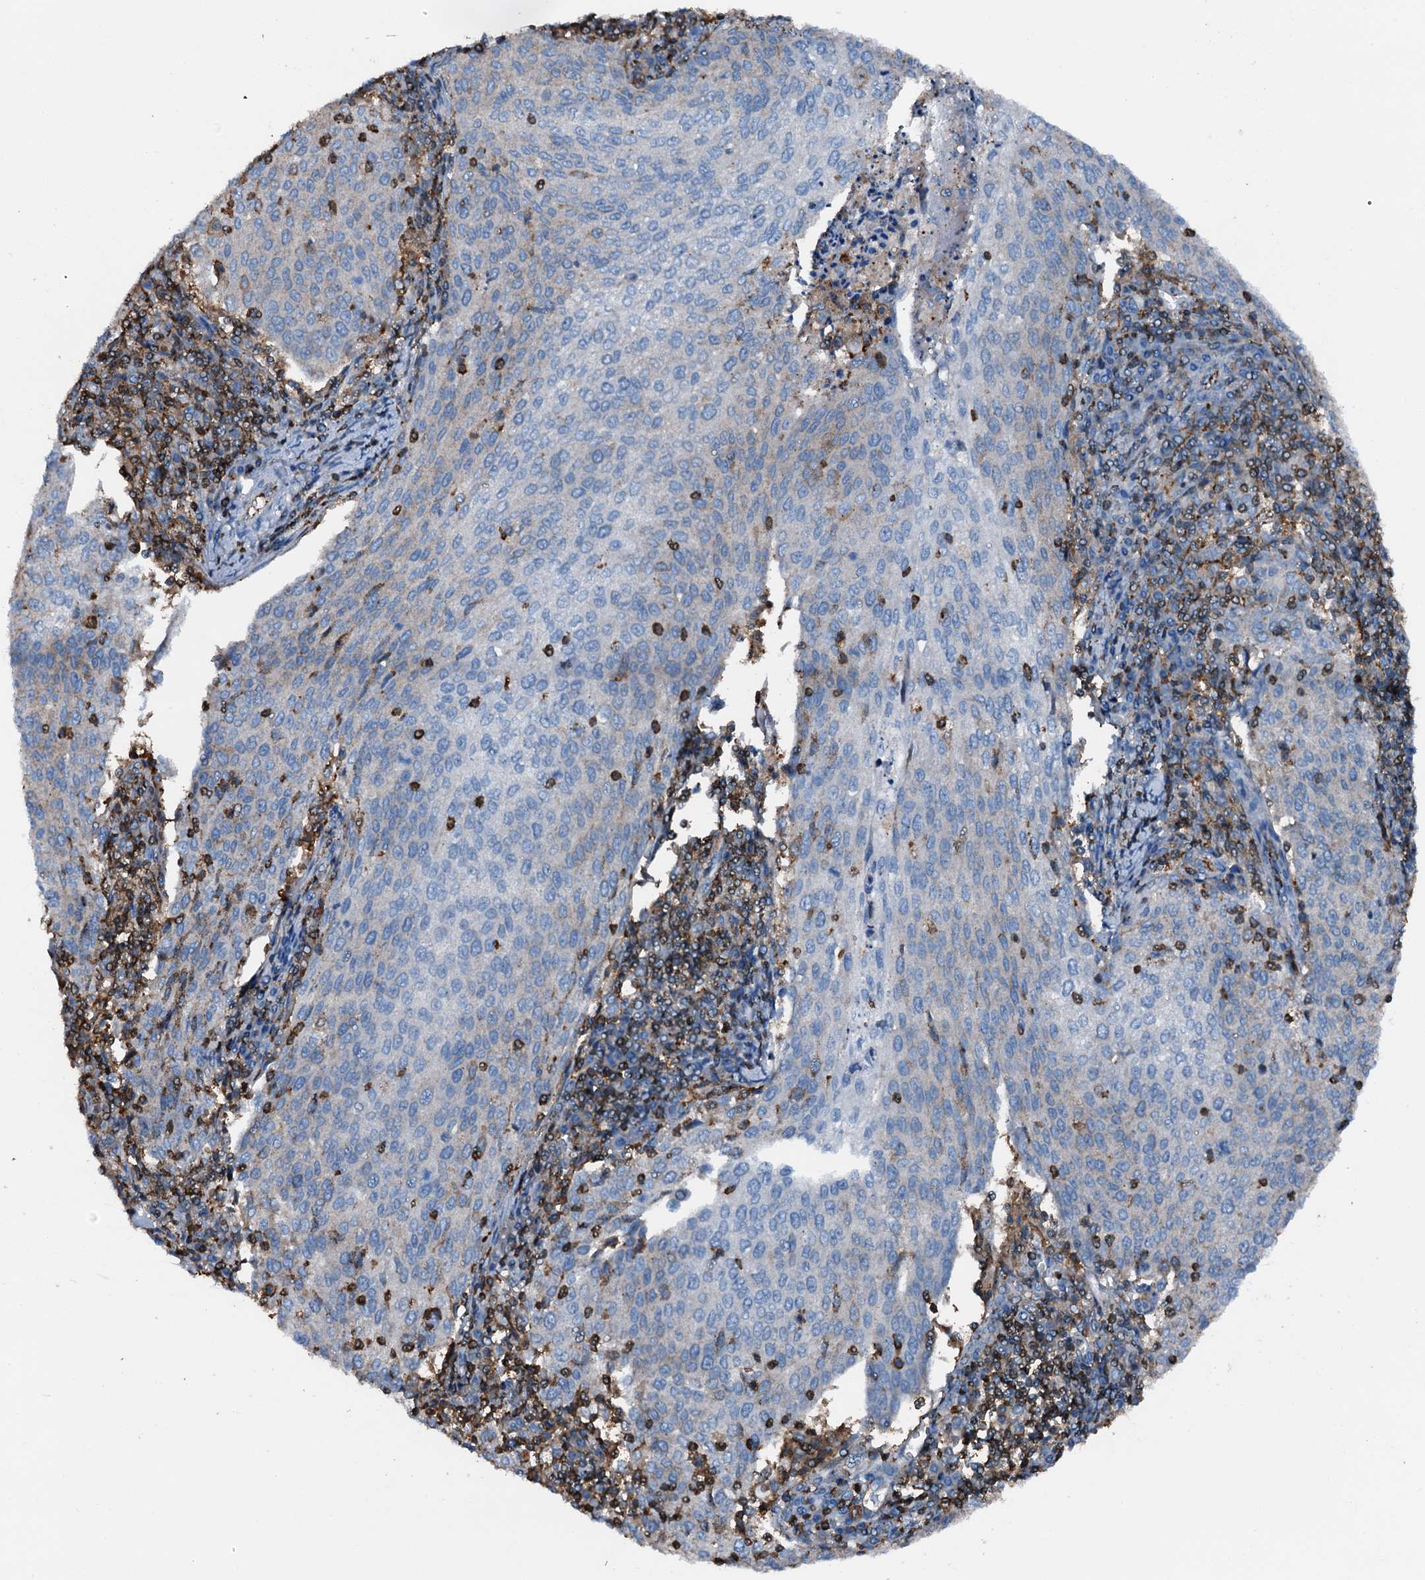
{"staining": {"intensity": "weak", "quantity": "<25%", "location": "cytoplasmic/membranous"}, "tissue": "cervical cancer", "cell_type": "Tumor cells", "image_type": "cancer", "snomed": [{"axis": "morphology", "description": "Squamous cell carcinoma, NOS"}, {"axis": "topography", "description": "Cervix"}], "caption": "This image is of cervical cancer (squamous cell carcinoma) stained with IHC to label a protein in brown with the nuclei are counter-stained blue. There is no staining in tumor cells.", "gene": "MS4A4E", "patient": {"sex": "female", "age": 46}}